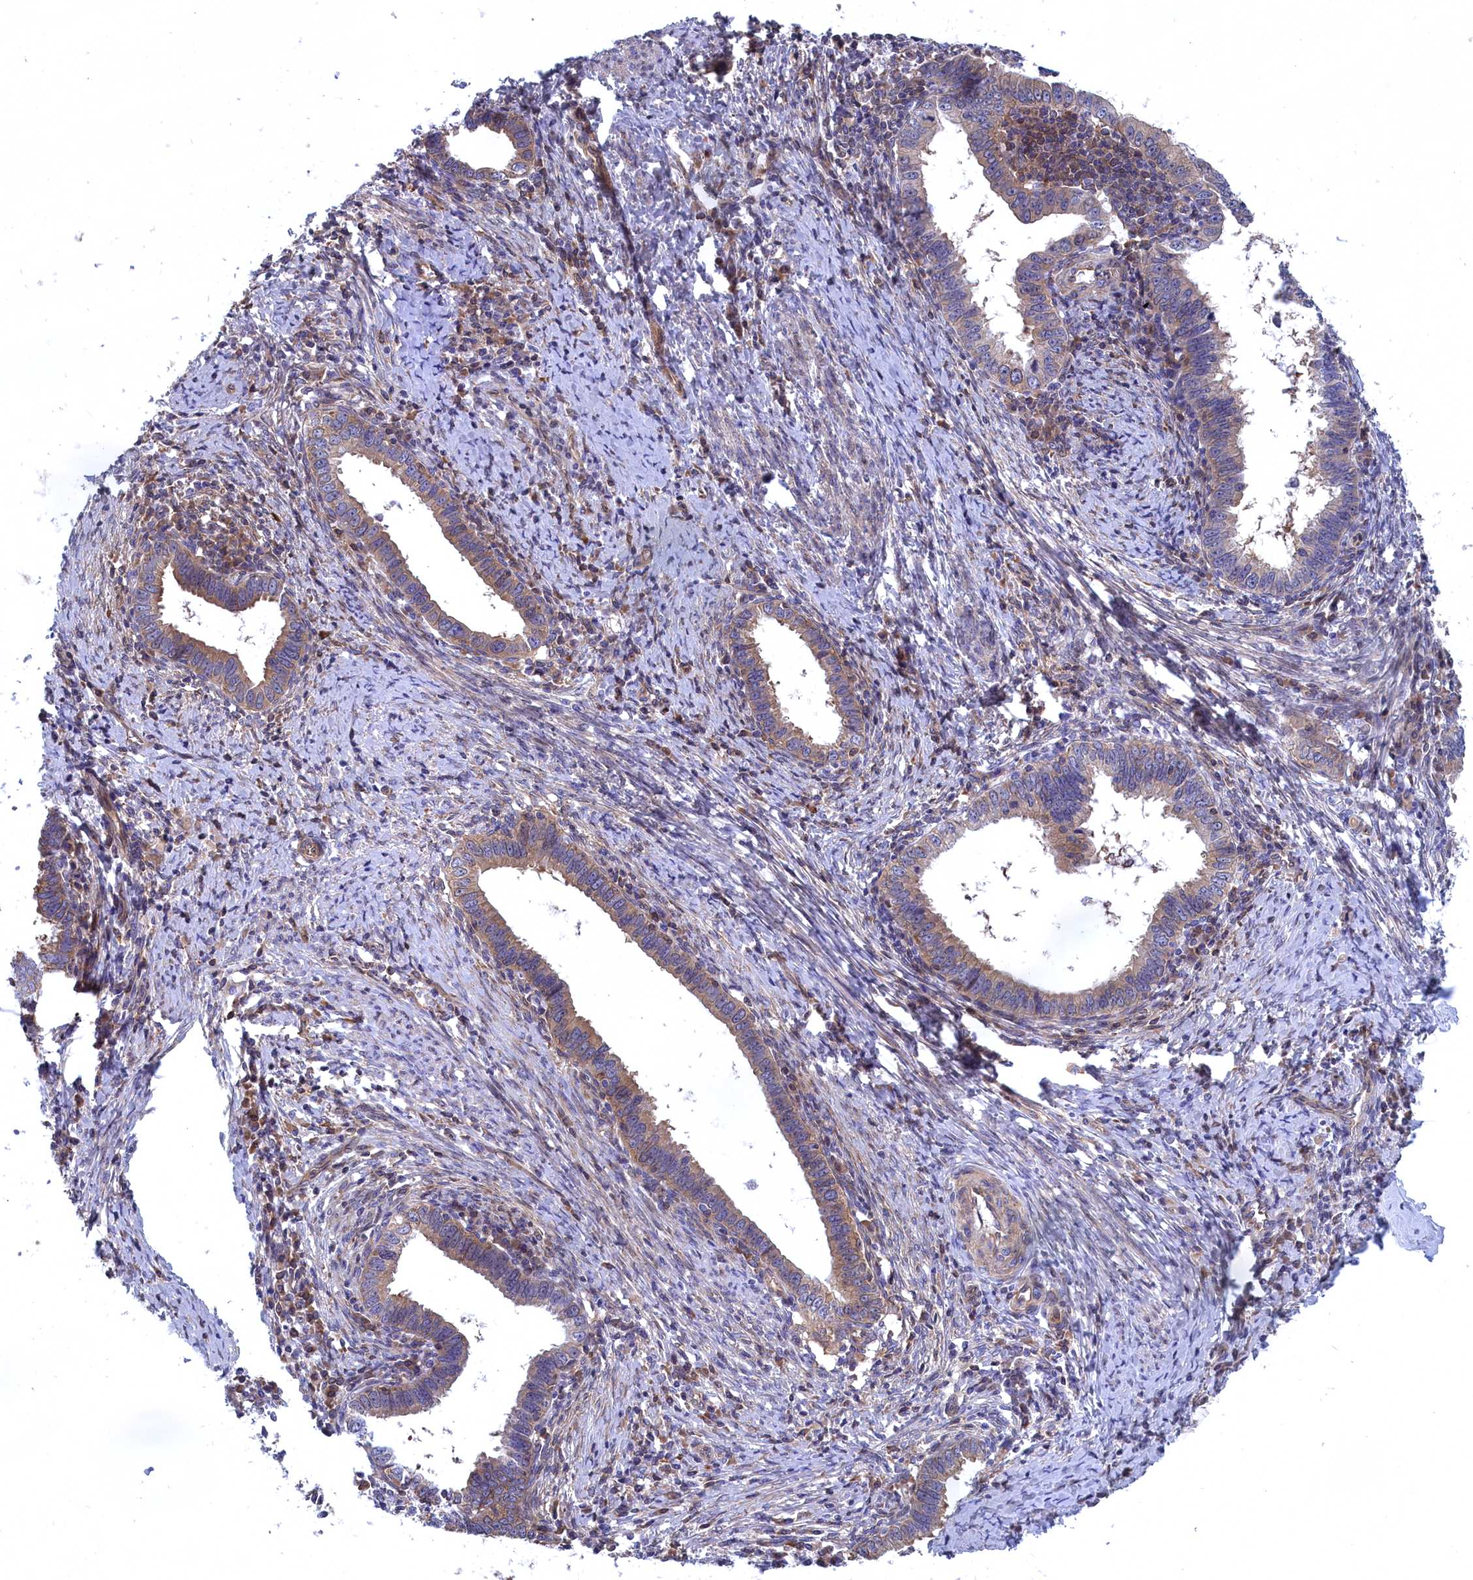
{"staining": {"intensity": "weak", "quantity": ">75%", "location": "cytoplasmic/membranous"}, "tissue": "cervical cancer", "cell_type": "Tumor cells", "image_type": "cancer", "snomed": [{"axis": "morphology", "description": "Adenocarcinoma, NOS"}, {"axis": "topography", "description": "Cervix"}], "caption": "Immunohistochemical staining of cervical adenocarcinoma displays low levels of weak cytoplasmic/membranous positivity in approximately >75% of tumor cells.", "gene": "NAA10", "patient": {"sex": "female", "age": 36}}